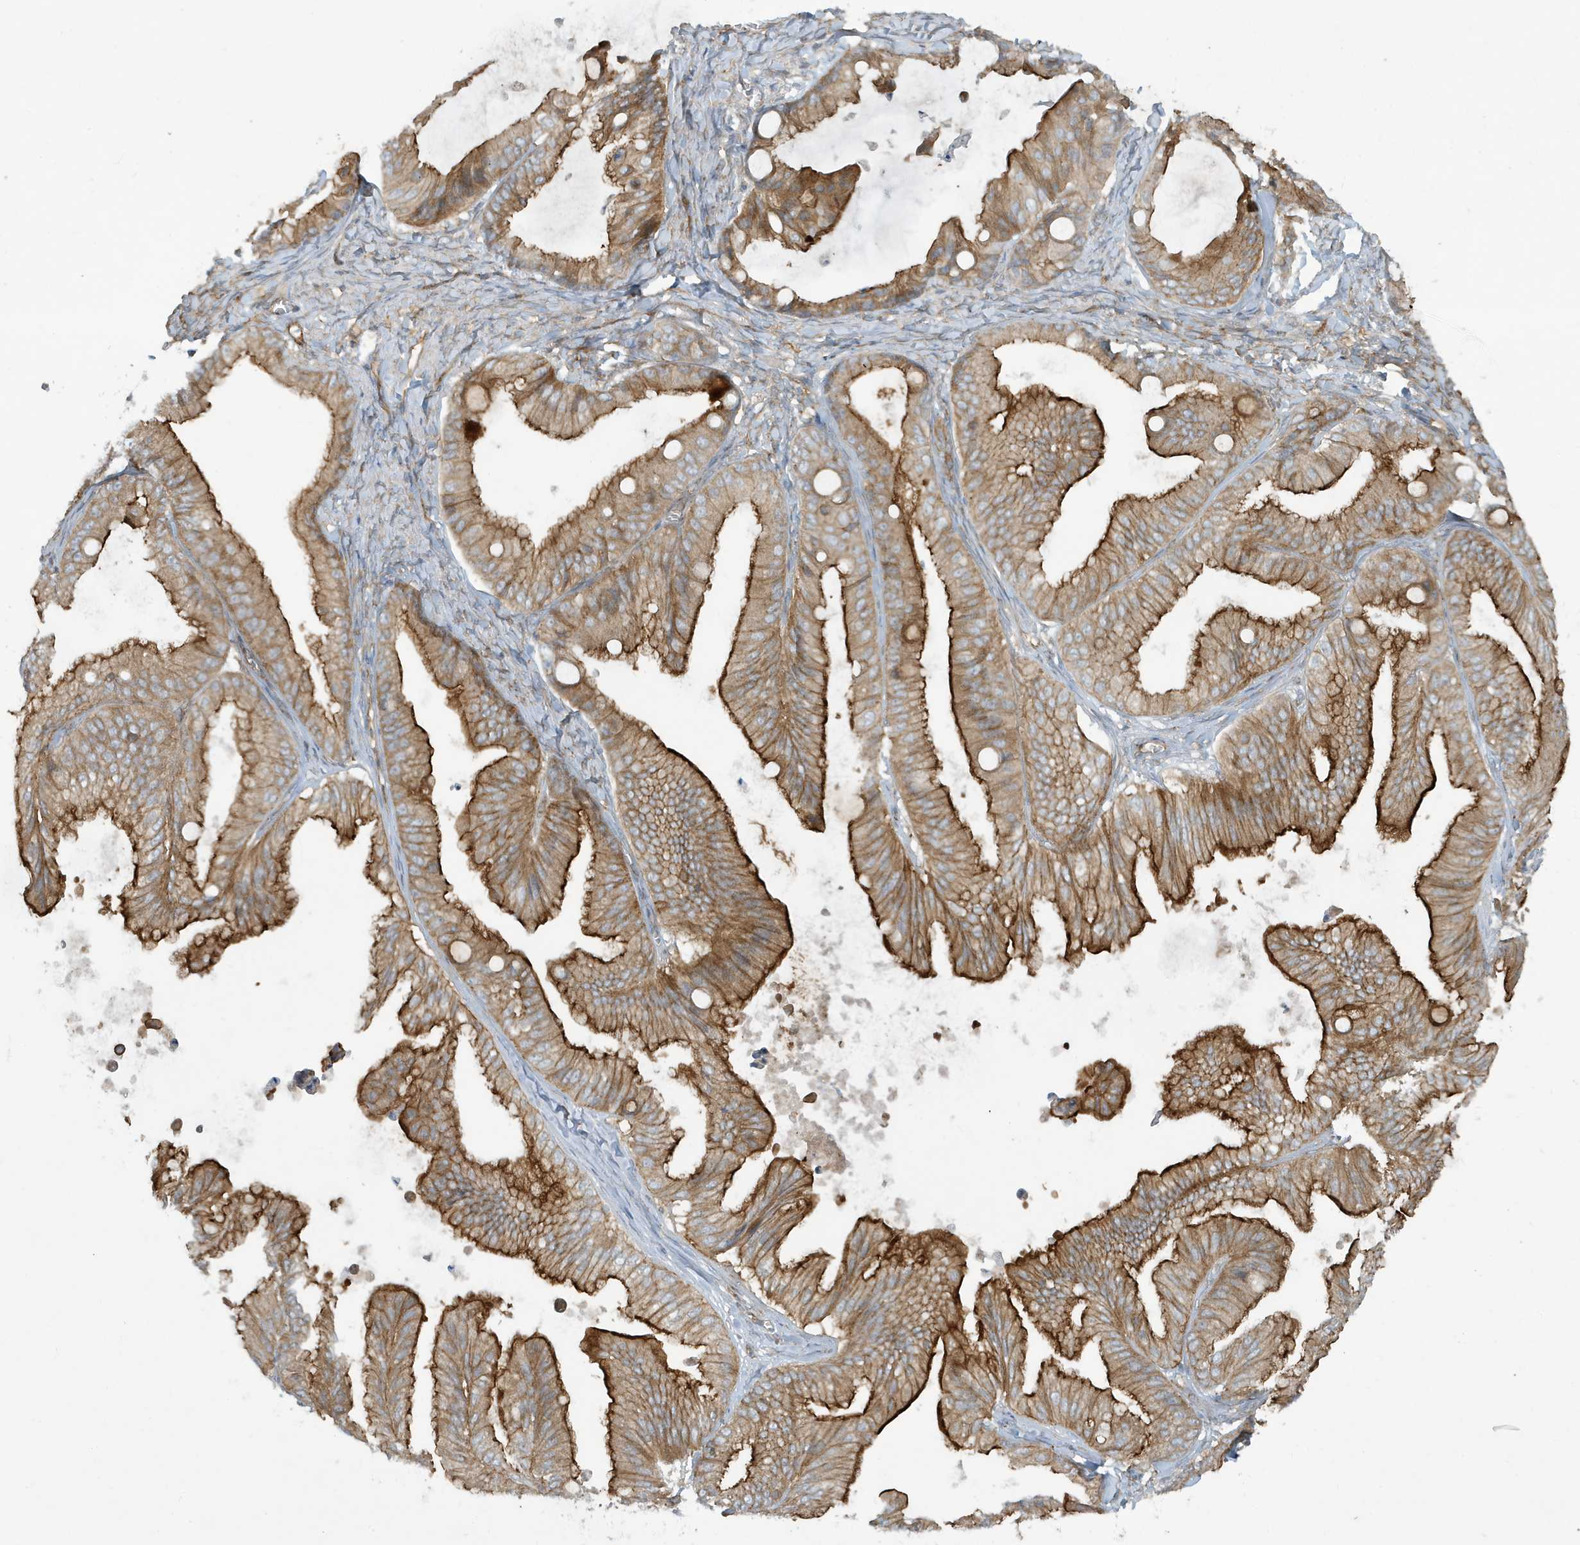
{"staining": {"intensity": "strong", "quantity": ">75%", "location": "cytoplasmic/membranous"}, "tissue": "ovarian cancer", "cell_type": "Tumor cells", "image_type": "cancer", "snomed": [{"axis": "morphology", "description": "Cystadenocarcinoma, mucinous, NOS"}, {"axis": "topography", "description": "Ovary"}], "caption": "DAB immunohistochemical staining of mucinous cystadenocarcinoma (ovarian) displays strong cytoplasmic/membranous protein positivity in approximately >75% of tumor cells. The protein is stained brown, and the nuclei are stained in blue (DAB IHC with brightfield microscopy, high magnification).", "gene": "ATP23", "patient": {"sex": "female", "age": 71}}